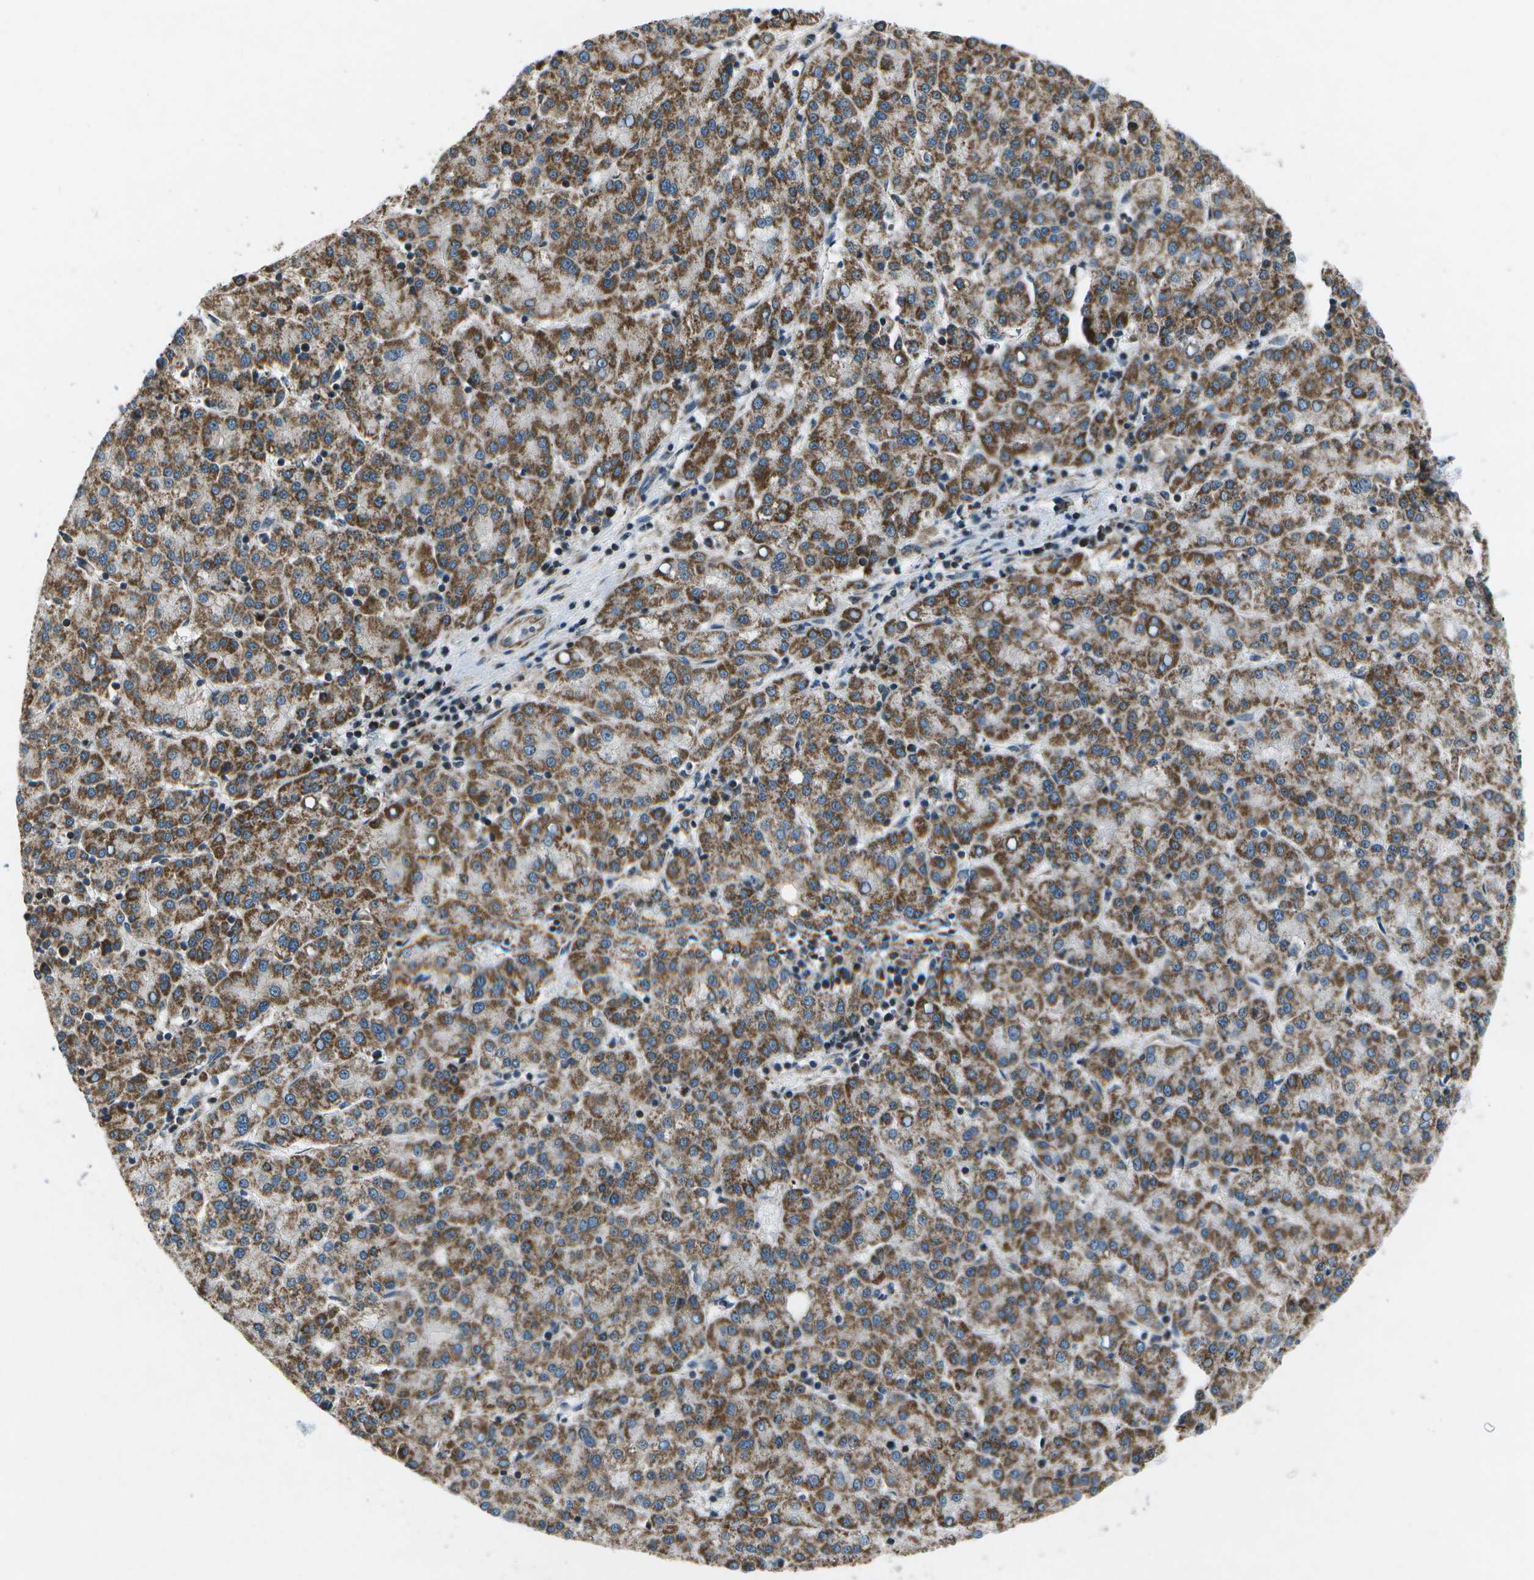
{"staining": {"intensity": "moderate", "quantity": ">75%", "location": "cytoplasmic/membranous"}, "tissue": "liver cancer", "cell_type": "Tumor cells", "image_type": "cancer", "snomed": [{"axis": "morphology", "description": "Carcinoma, Hepatocellular, NOS"}, {"axis": "topography", "description": "Liver"}], "caption": "Immunohistochemical staining of human liver cancer reveals medium levels of moderate cytoplasmic/membranous positivity in approximately >75% of tumor cells.", "gene": "EIF2AK1", "patient": {"sex": "female", "age": 58}}